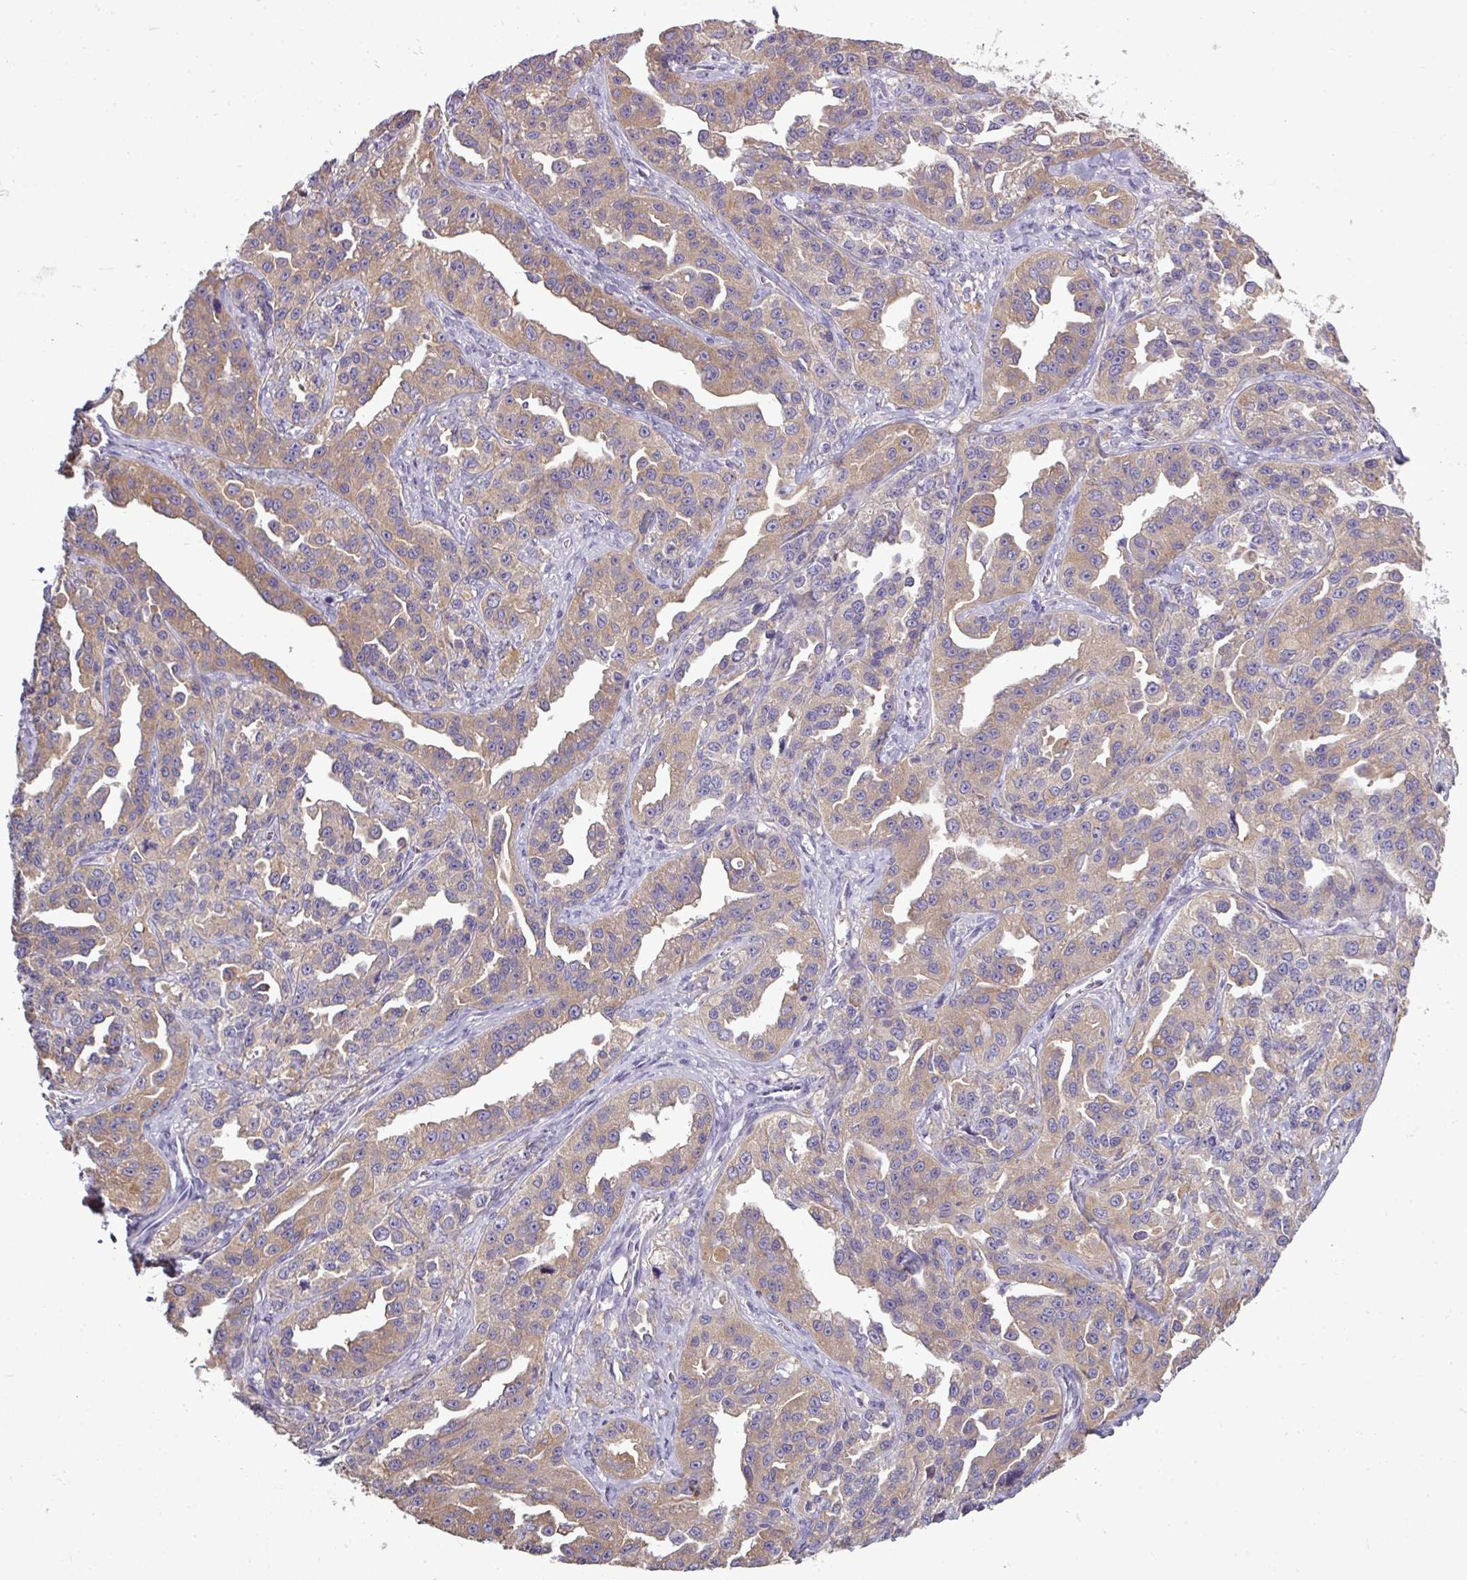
{"staining": {"intensity": "moderate", "quantity": ">75%", "location": "cytoplasmic/membranous"}, "tissue": "ovarian cancer", "cell_type": "Tumor cells", "image_type": "cancer", "snomed": [{"axis": "morphology", "description": "Cystadenocarcinoma, serous, NOS"}, {"axis": "topography", "description": "Ovary"}], "caption": "The immunohistochemical stain highlights moderate cytoplasmic/membranous expression in tumor cells of ovarian cancer (serous cystadenocarcinoma) tissue.", "gene": "DNAAF9", "patient": {"sex": "female", "age": 75}}